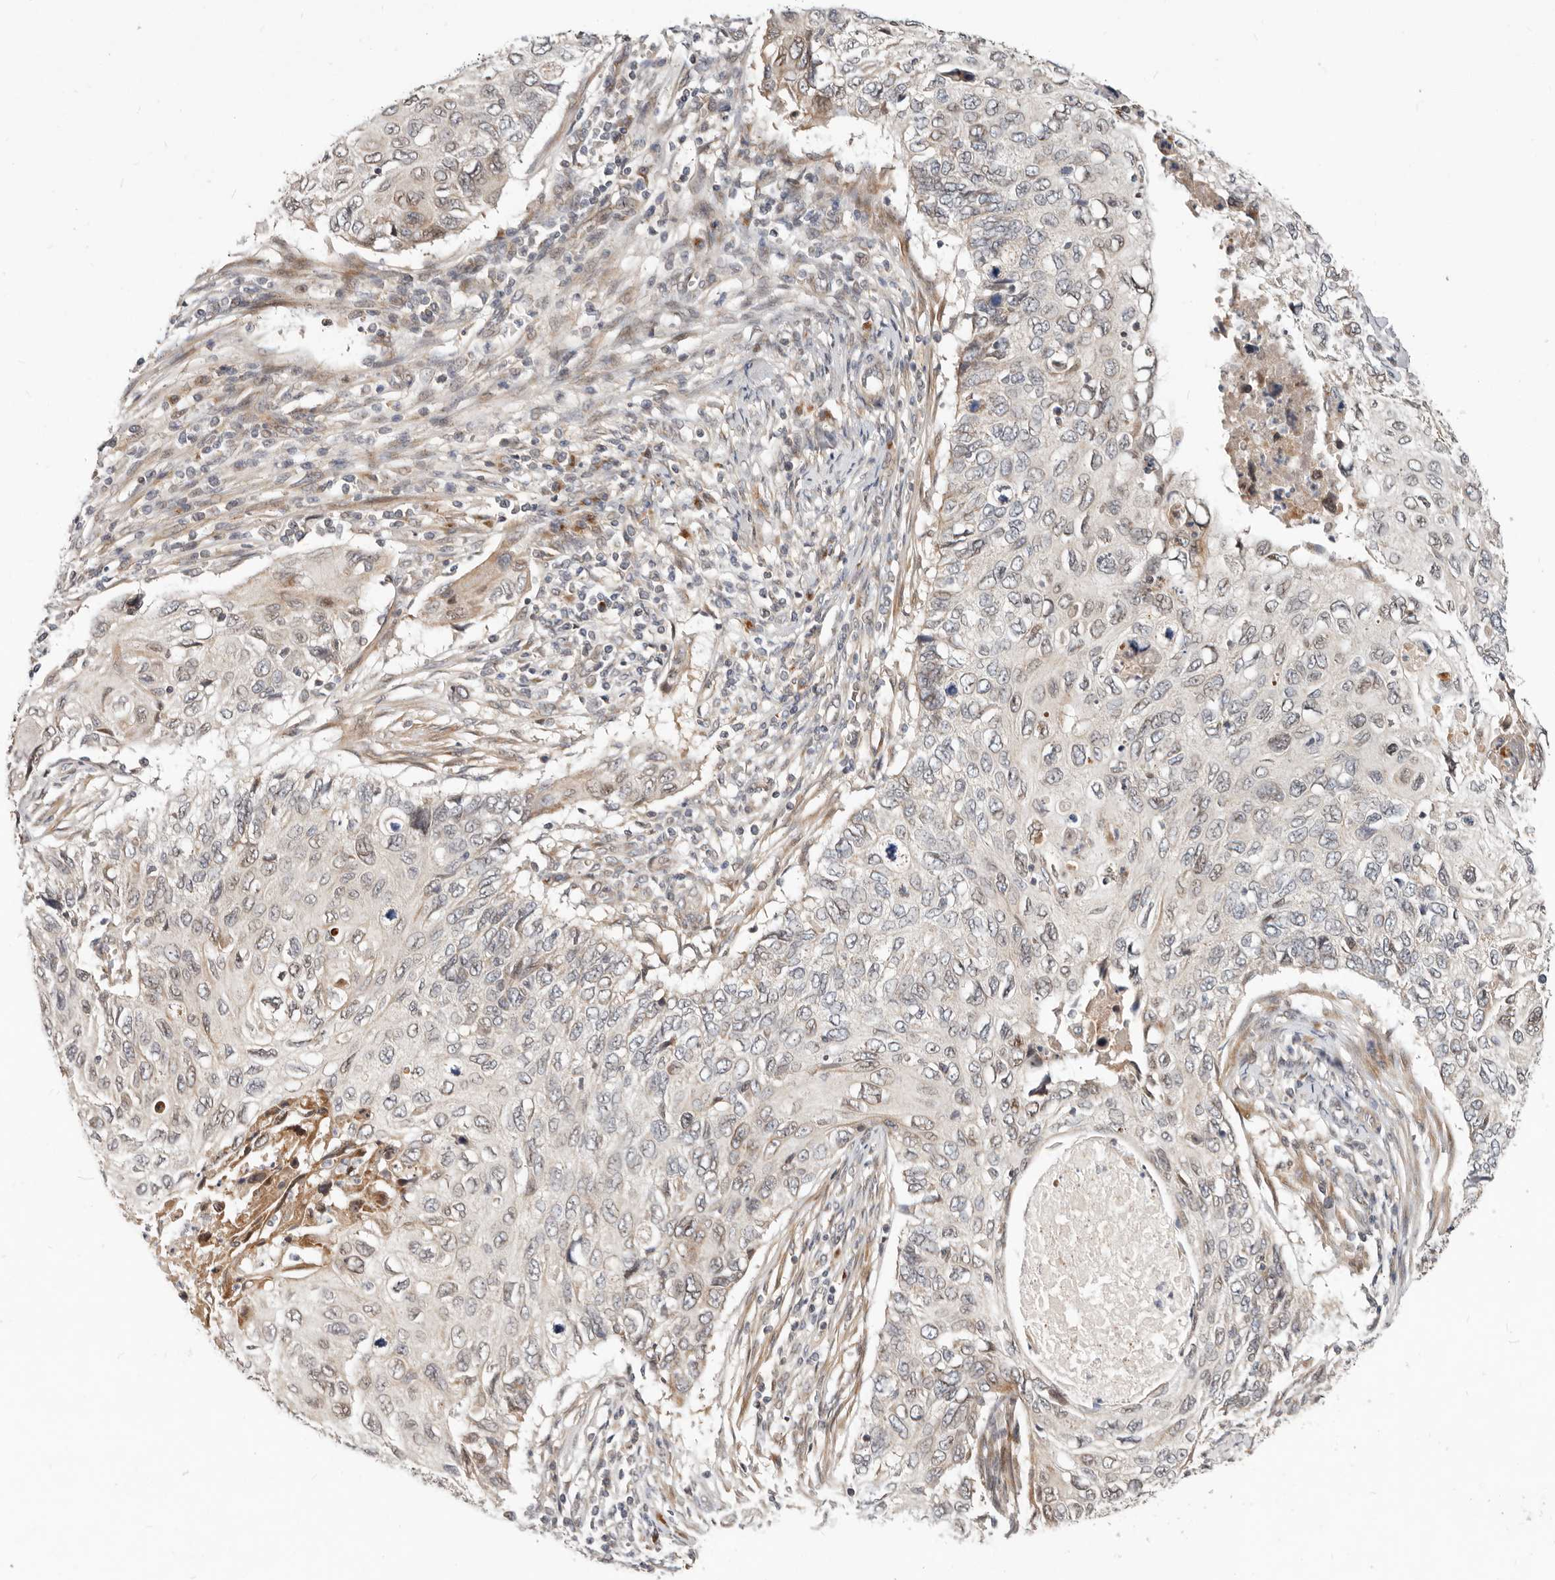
{"staining": {"intensity": "moderate", "quantity": "<25%", "location": "cytoplasmic/membranous"}, "tissue": "cervical cancer", "cell_type": "Tumor cells", "image_type": "cancer", "snomed": [{"axis": "morphology", "description": "Squamous cell carcinoma, NOS"}, {"axis": "topography", "description": "Cervix"}], "caption": "The histopathology image displays a brown stain indicating the presence of a protein in the cytoplasmic/membranous of tumor cells in cervical squamous cell carcinoma.", "gene": "NPY4R", "patient": {"sex": "female", "age": 70}}